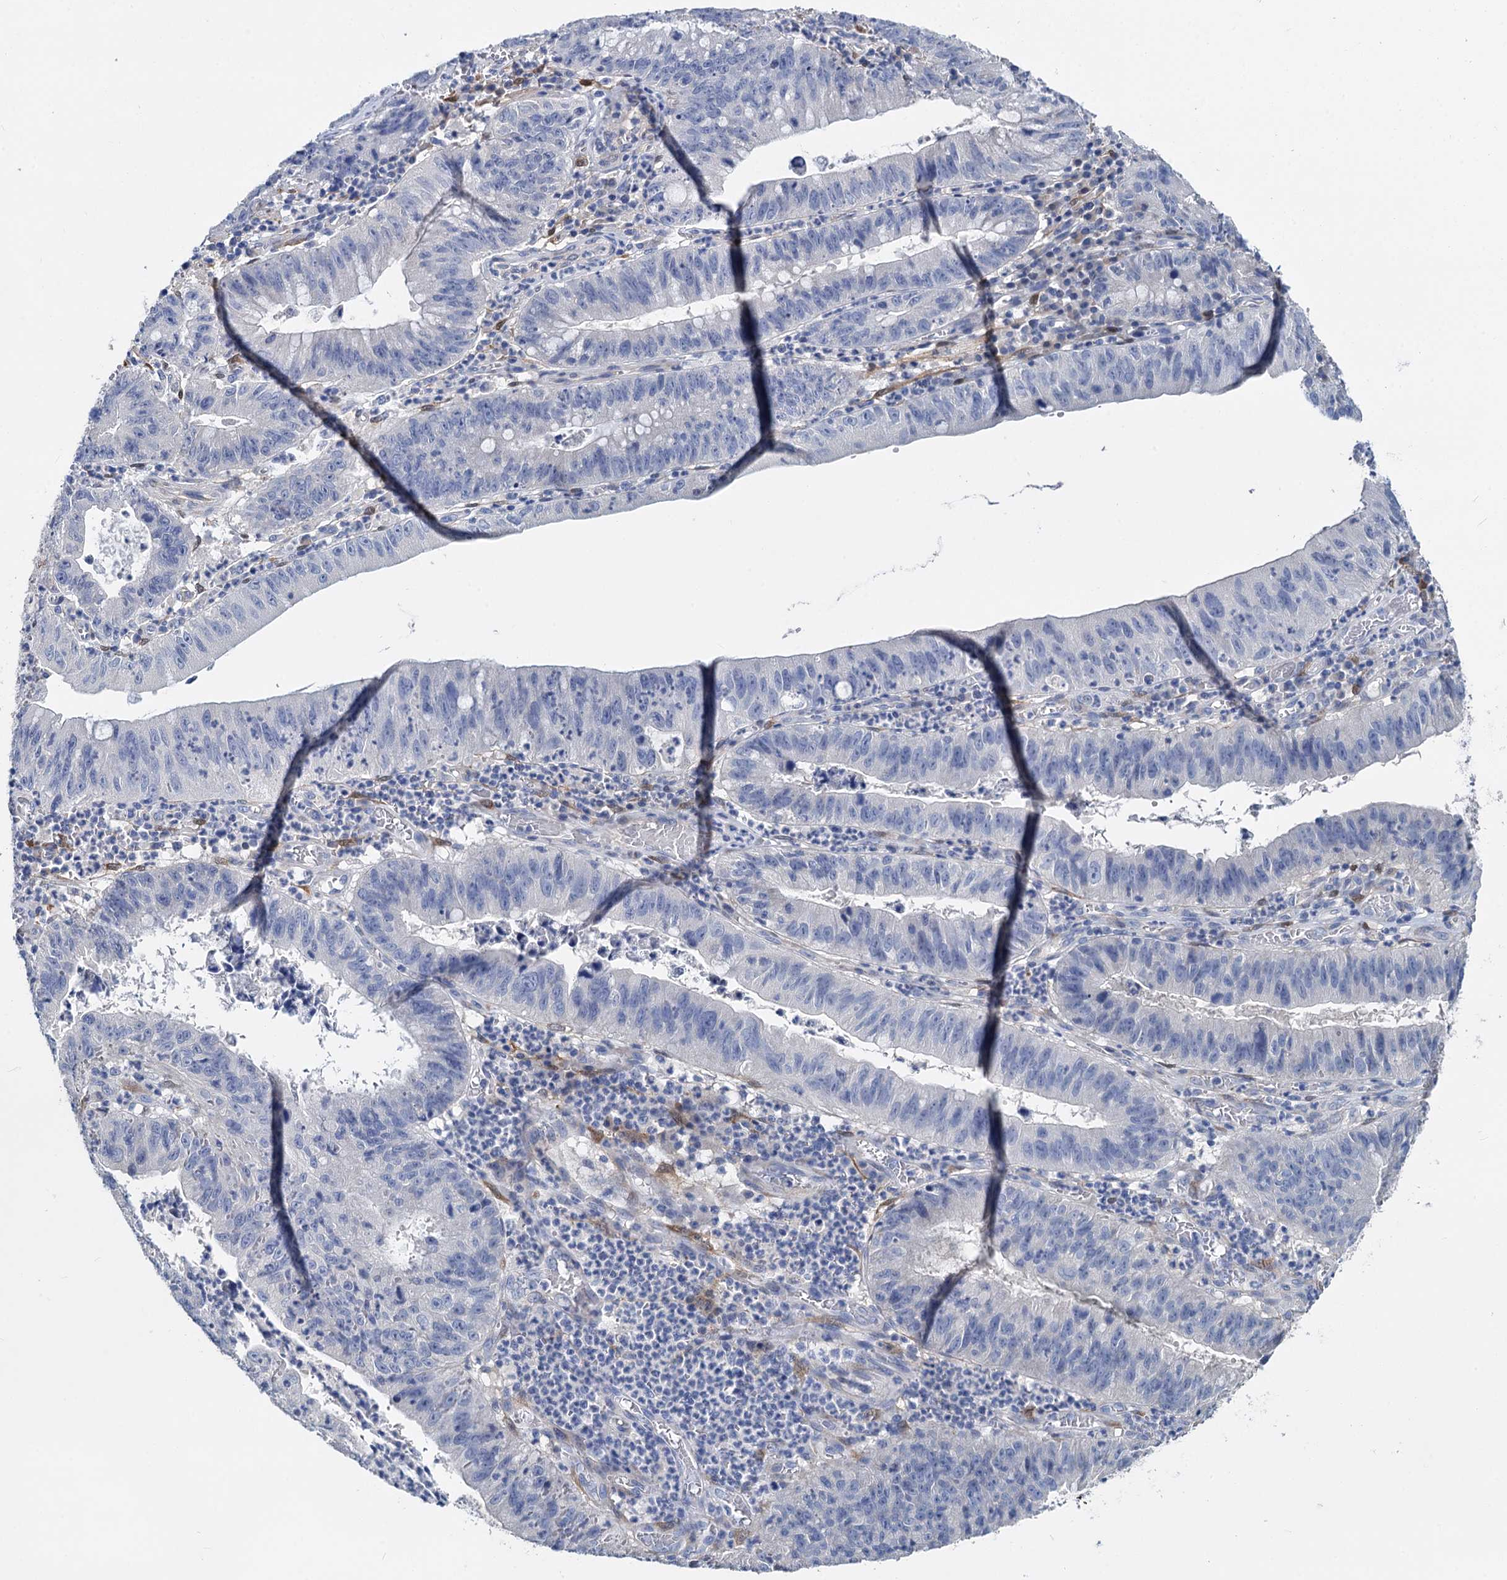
{"staining": {"intensity": "negative", "quantity": "none", "location": "none"}, "tissue": "stomach cancer", "cell_type": "Tumor cells", "image_type": "cancer", "snomed": [{"axis": "morphology", "description": "Adenocarcinoma, NOS"}, {"axis": "topography", "description": "Stomach"}], "caption": "Human stomach adenocarcinoma stained for a protein using immunohistochemistry (IHC) displays no staining in tumor cells.", "gene": "GSTM3", "patient": {"sex": "male", "age": 59}}